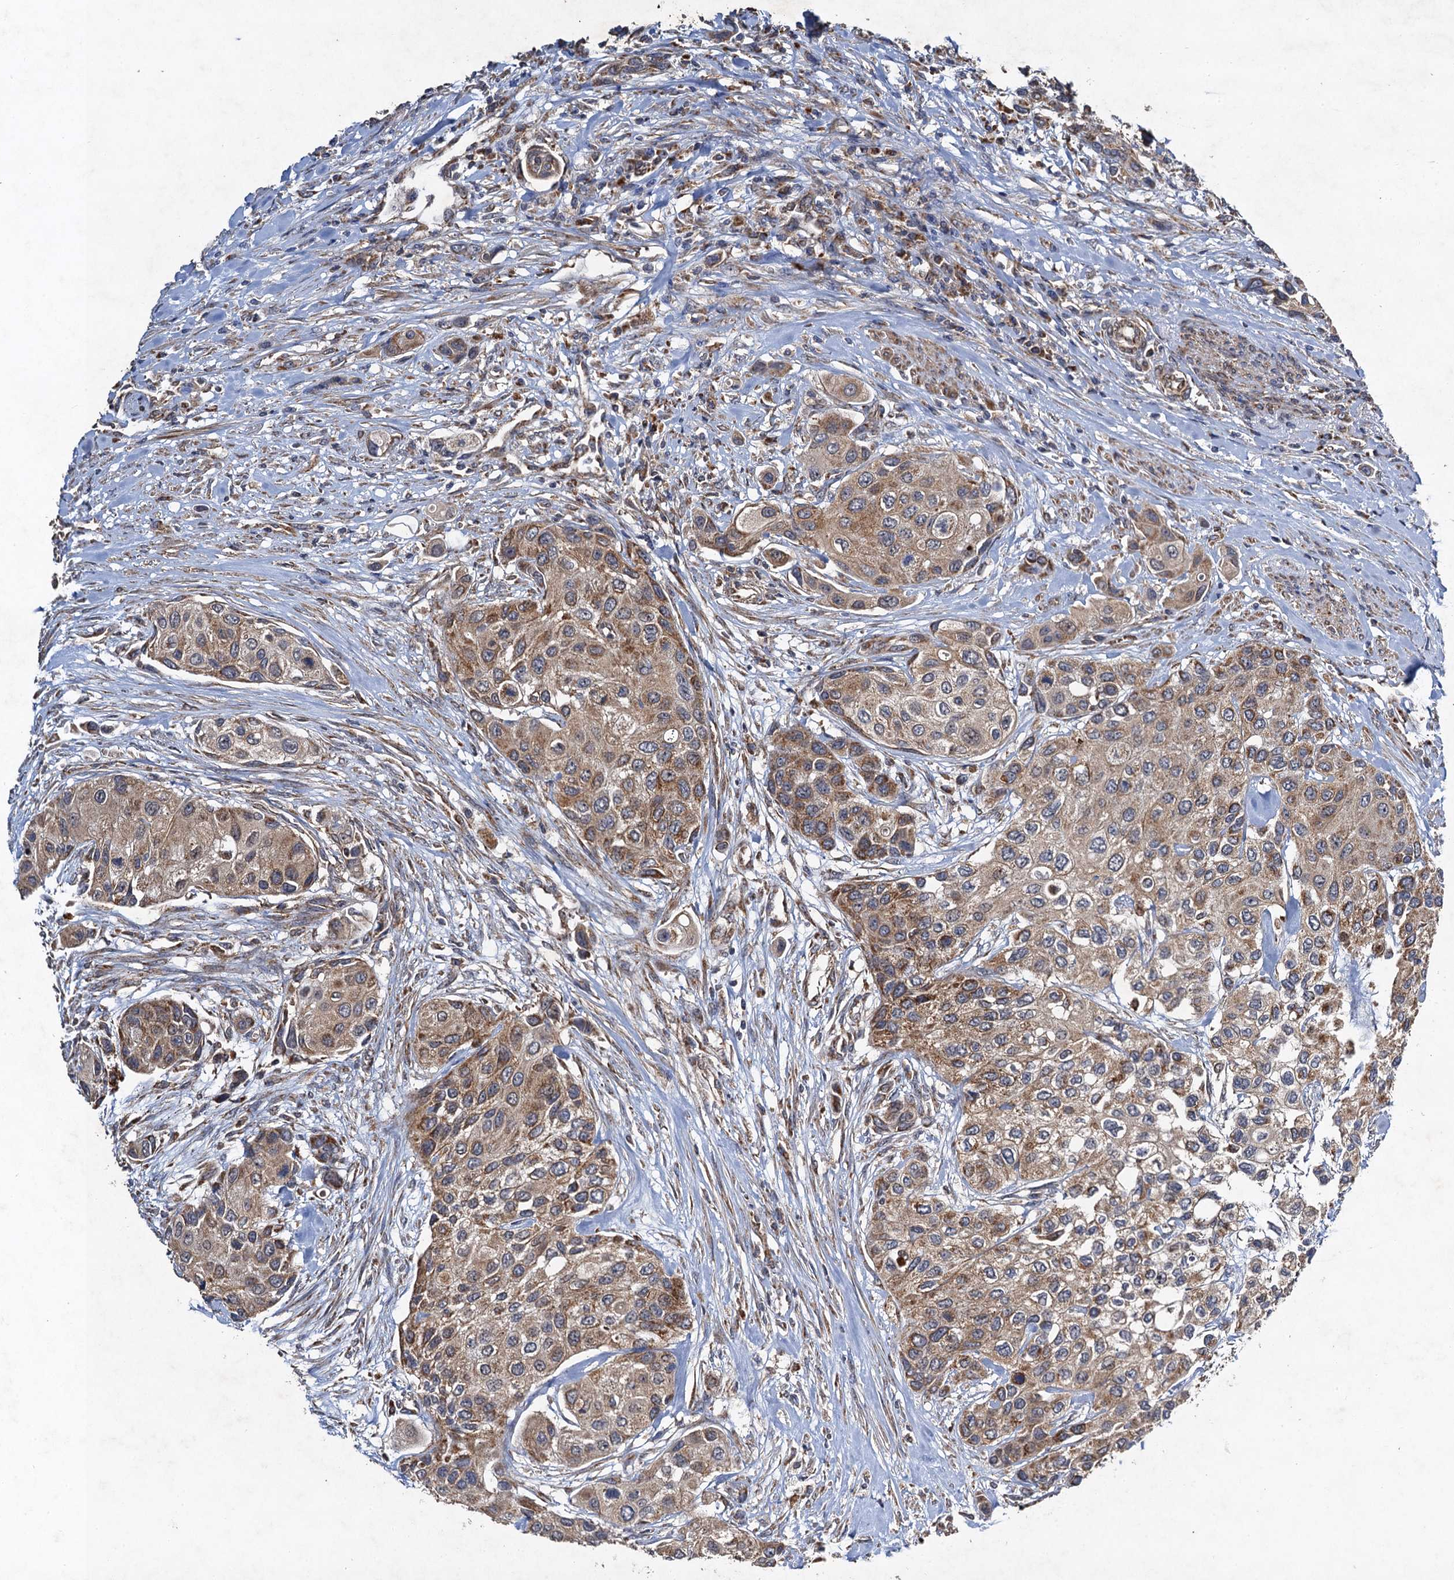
{"staining": {"intensity": "moderate", "quantity": ">75%", "location": "cytoplasmic/membranous"}, "tissue": "urothelial cancer", "cell_type": "Tumor cells", "image_type": "cancer", "snomed": [{"axis": "morphology", "description": "Normal tissue, NOS"}, {"axis": "morphology", "description": "Urothelial carcinoma, High grade"}, {"axis": "topography", "description": "Vascular tissue"}, {"axis": "topography", "description": "Urinary bladder"}], "caption": "Brown immunohistochemical staining in human urothelial cancer reveals moderate cytoplasmic/membranous expression in about >75% of tumor cells.", "gene": "NDUFA13", "patient": {"sex": "female", "age": 56}}